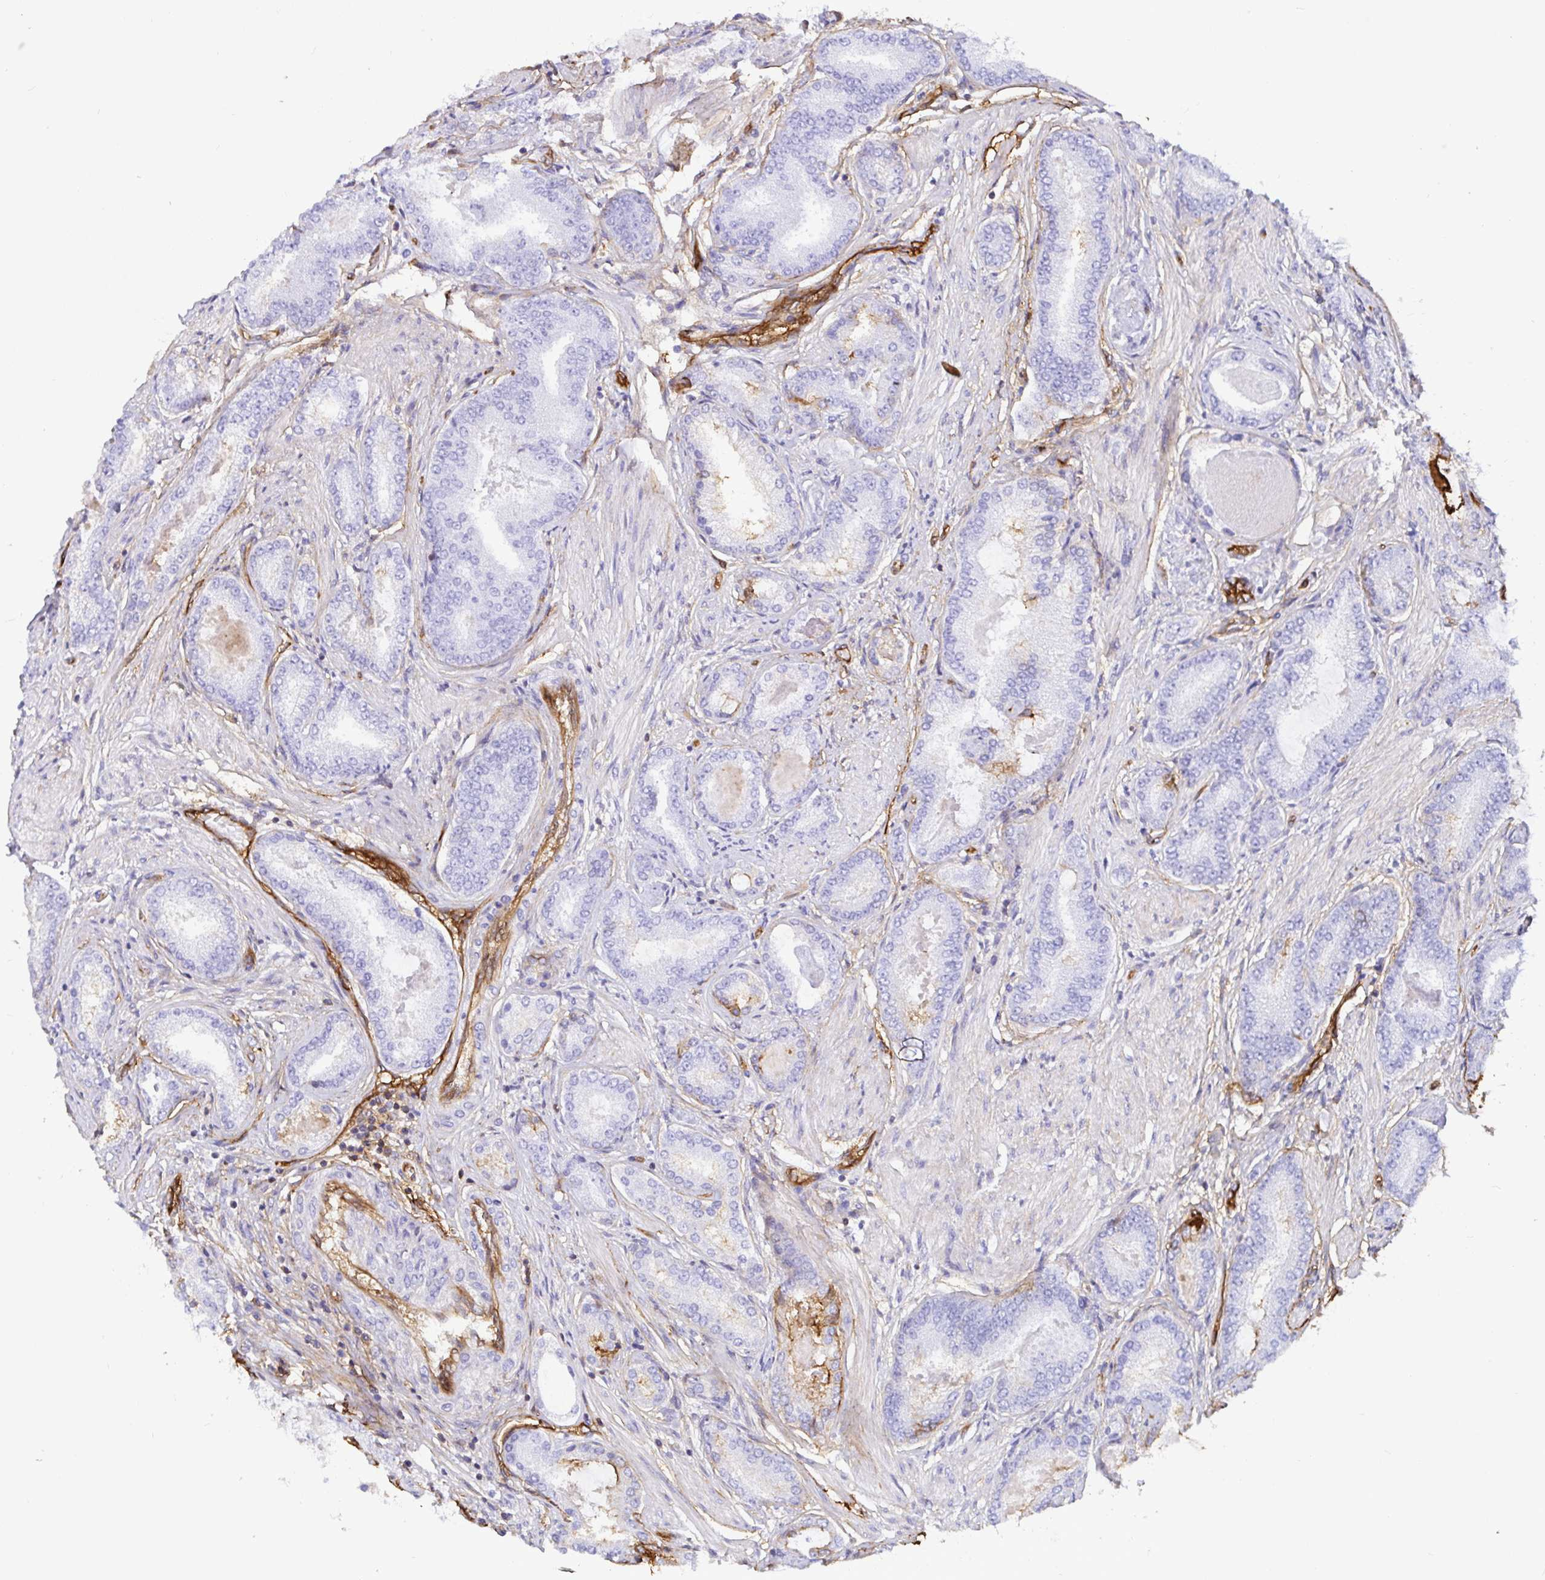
{"staining": {"intensity": "negative", "quantity": "none", "location": "none"}, "tissue": "prostate cancer", "cell_type": "Tumor cells", "image_type": "cancer", "snomed": [{"axis": "morphology", "description": "Adenocarcinoma, High grade"}, {"axis": "topography", "description": "Prostate"}], "caption": "Tumor cells are negative for protein expression in human prostate high-grade adenocarcinoma.", "gene": "ANXA2", "patient": {"sex": "male", "age": 63}}